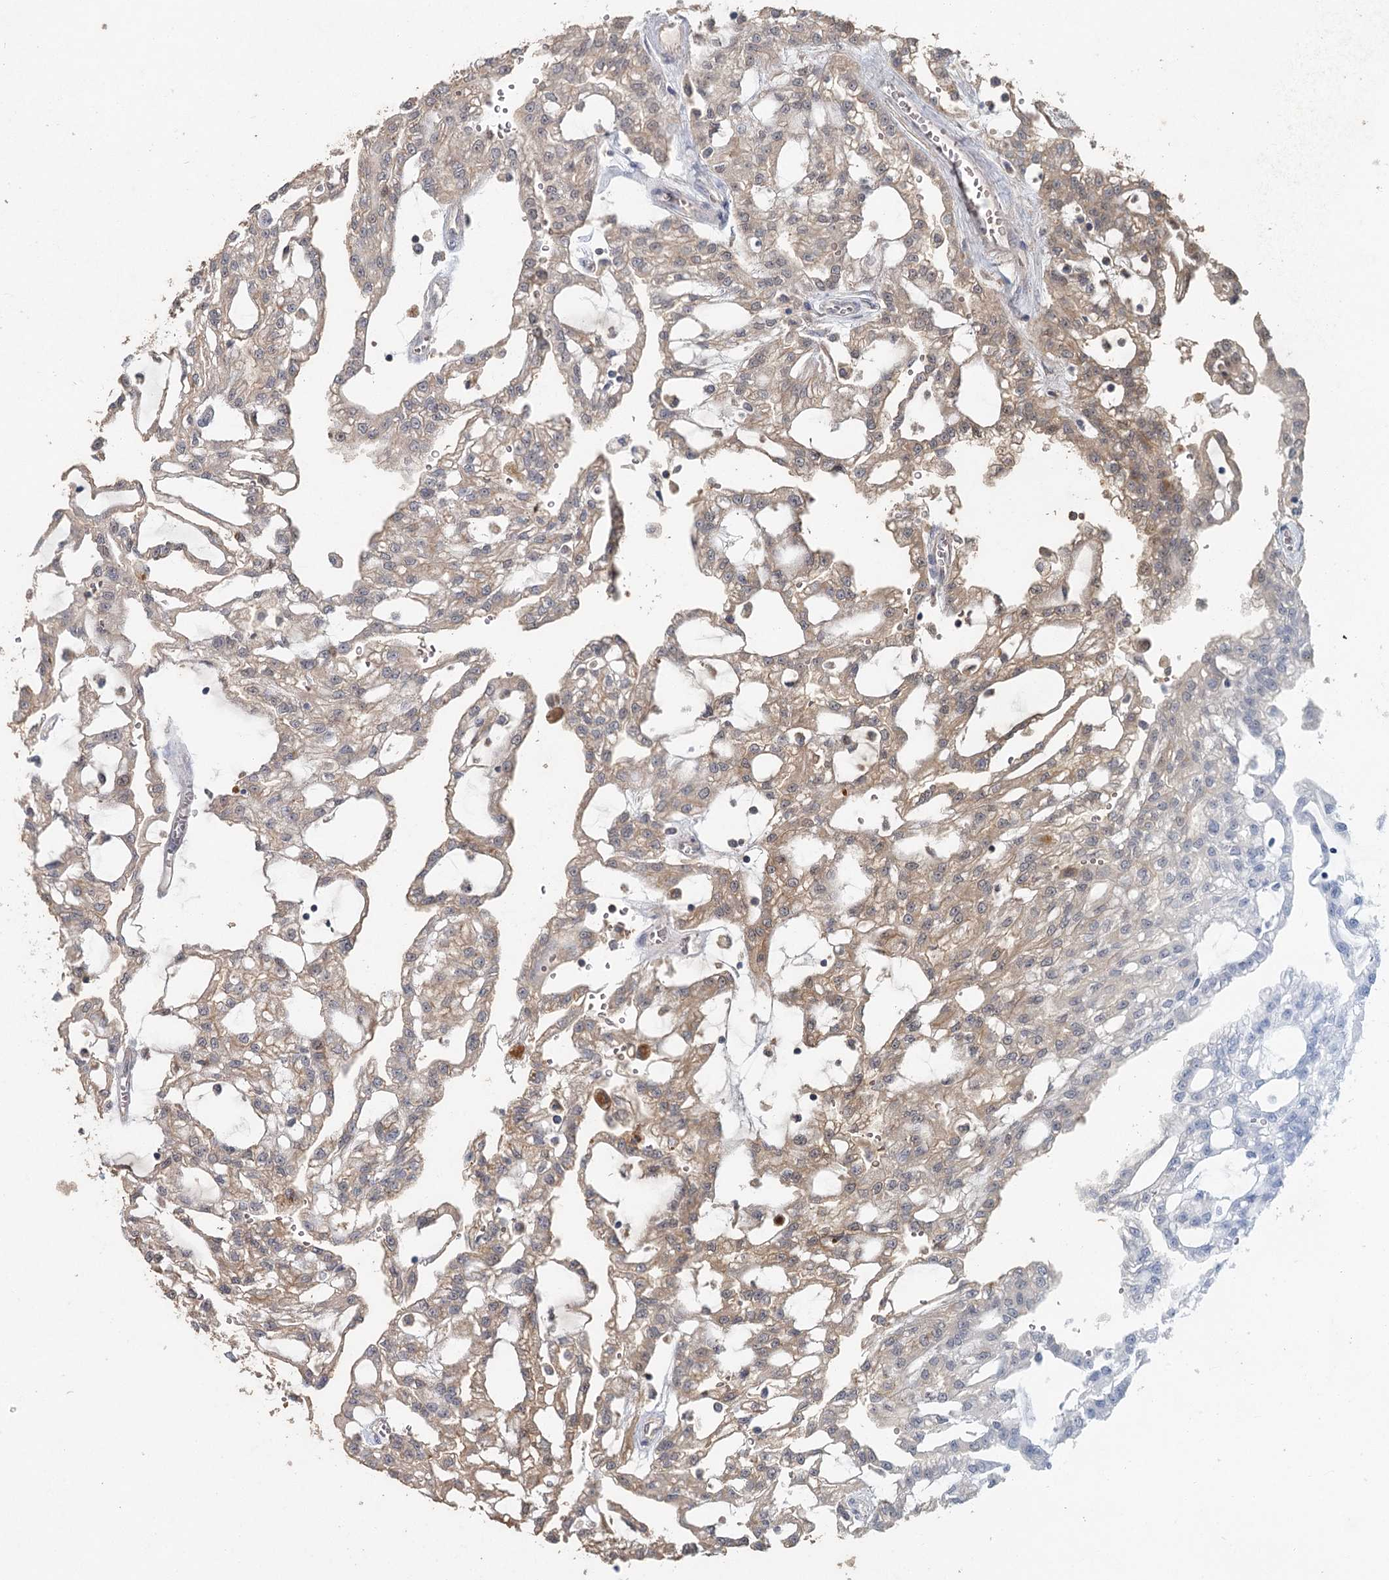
{"staining": {"intensity": "weak", "quantity": ">75%", "location": "cytoplasmic/membranous"}, "tissue": "renal cancer", "cell_type": "Tumor cells", "image_type": "cancer", "snomed": [{"axis": "morphology", "description": "Adenocarcinoma, NOS"}, {"axis": "topography", "description": "Kidney"}], "caption": "The image shows staining of renal adenocarcinoma, revealing weak cytoplasmic/membranous protein staining (brown color) within tumor cells.", "gene": "ADK", "patient": {"sex": "male", "age": 63}}